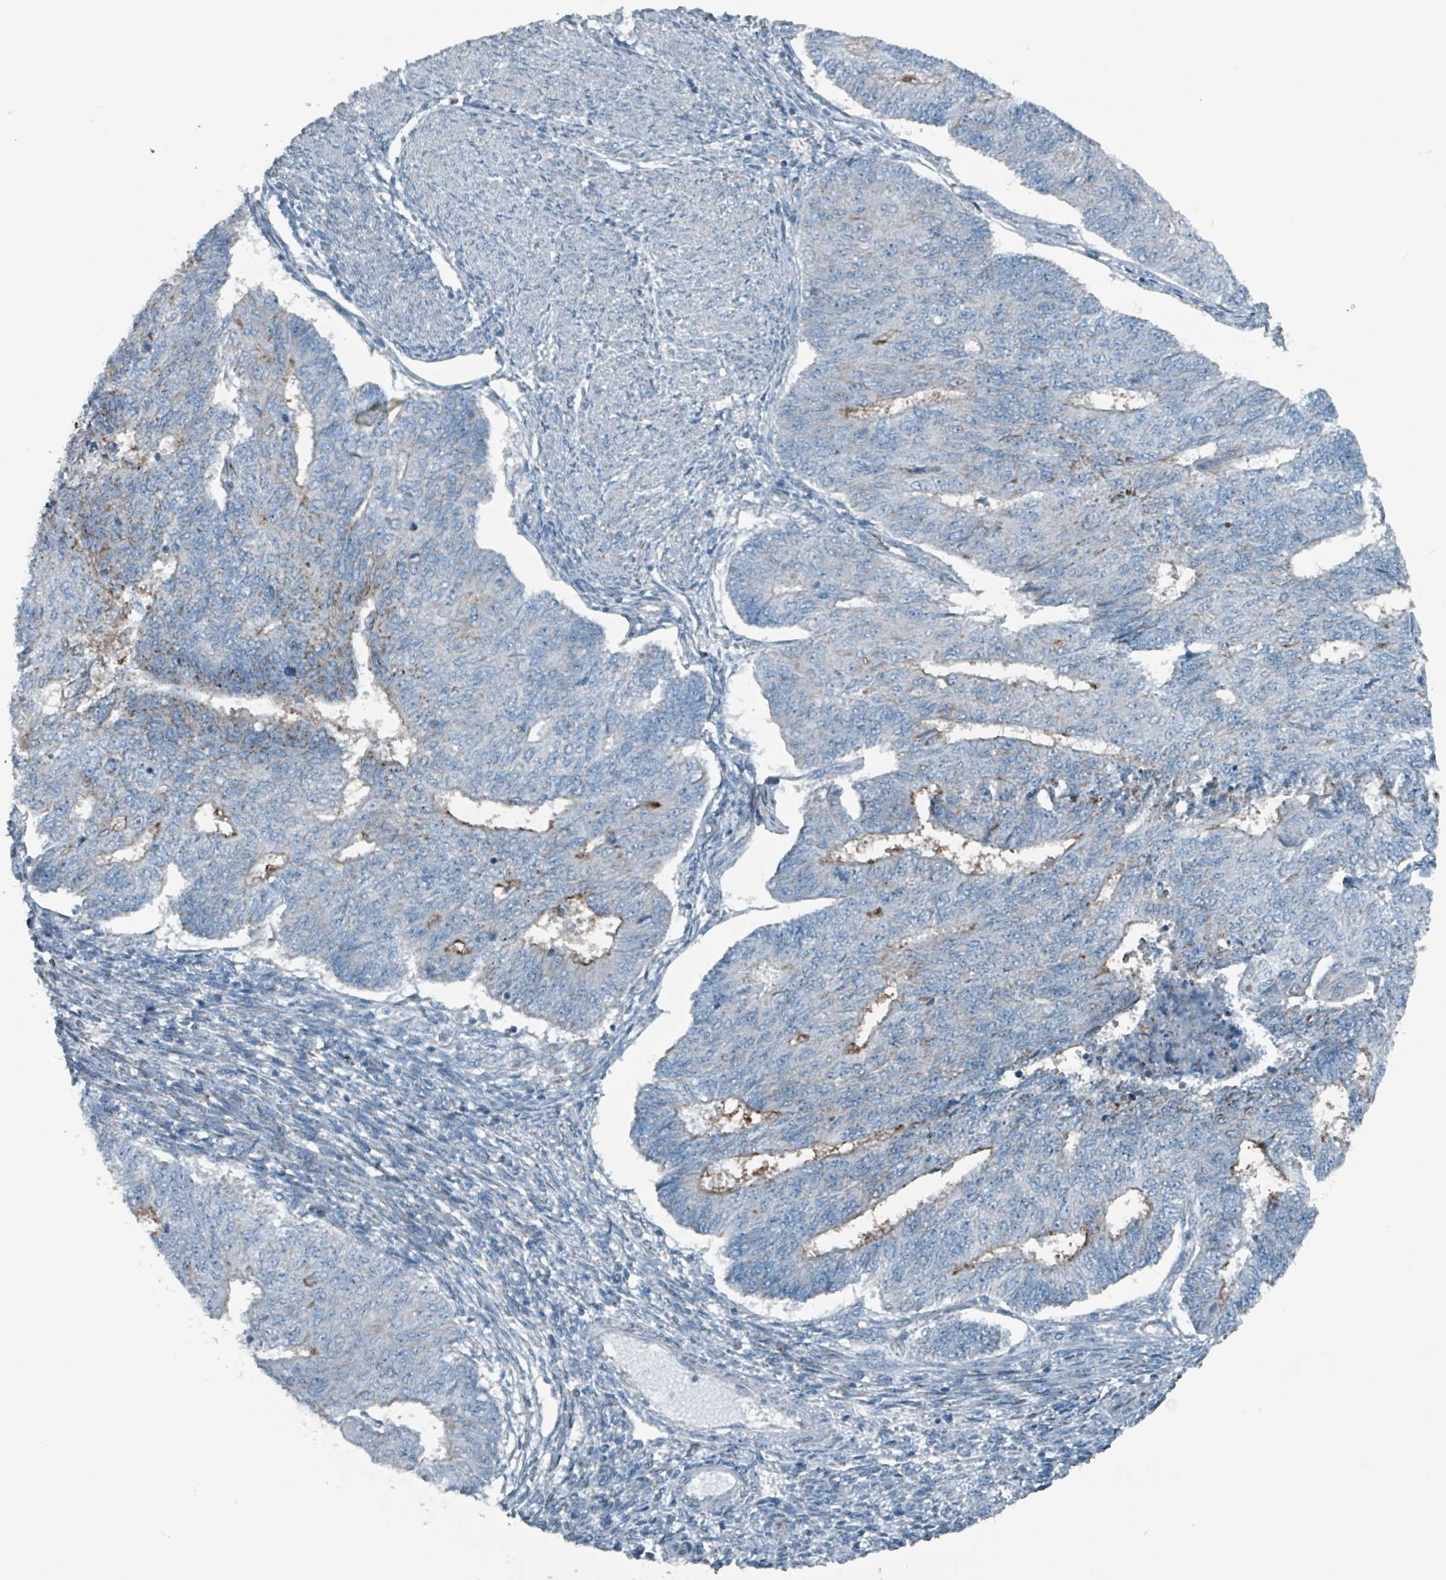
{"staining": {"intensity": "moderate", "quantity": "<25%", "location": "cytoplasmic/membranous"}, "tissue": "endometrial cancer", "cell_type": "Tumor cells", "image_type": "cancer", "snomed": [{"axis": "morphology", "description": "Adenocarcinoma, NOS"}, {"axis": "topography", "description": "Endometrium"}], "caption": "A brown stain shows moderate cytoplasmic/membranous staining of a protein in endometrial cancer (adenocarcinoma) tumor cells.", "gene": "ABHD18", "patient": {"sex": "female", "age": 32}}